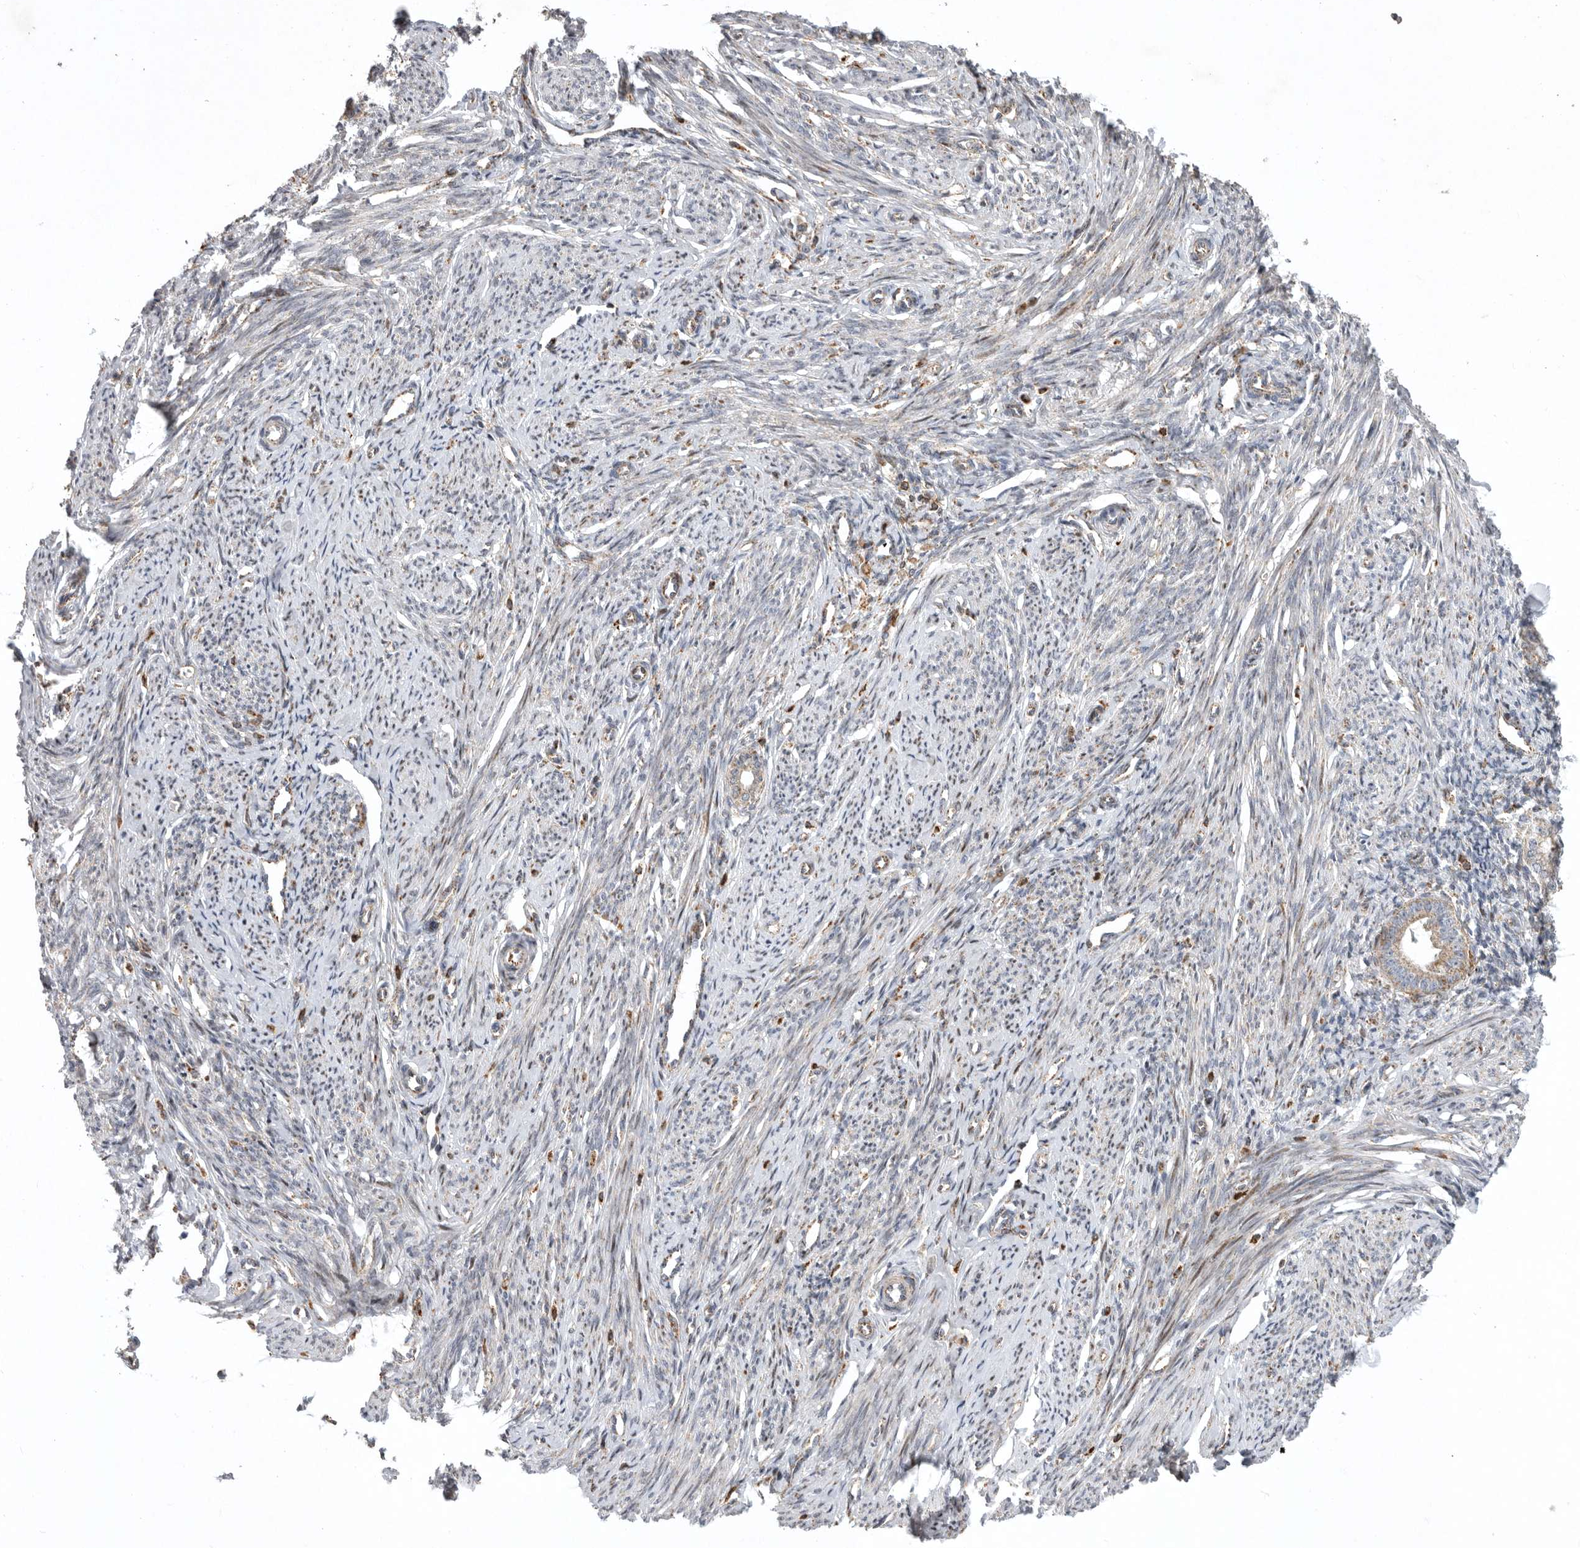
{"staining": {"intensity": "moderate", "quantity": "<25%", "location": "cytoplasmic/membranous"}, "tissue": "endometrium", "cell_type": "Cells in endometrial stroma", "image_type": "normal", "snomed": [{"axis": "morphology", "description": "Normal tissue, NOS"}, {"axis": "topography", "description": "Endometrium"}], "caption": "There is low levels of moderate cytoplasmic/membranous staining in cells in endometrial stroma of unremarkable endometrium, as demonstrated by immunohistochemical staining (brown color).", "gene": "MPZL1", "patient": {"sex": "female", "age": 56}}